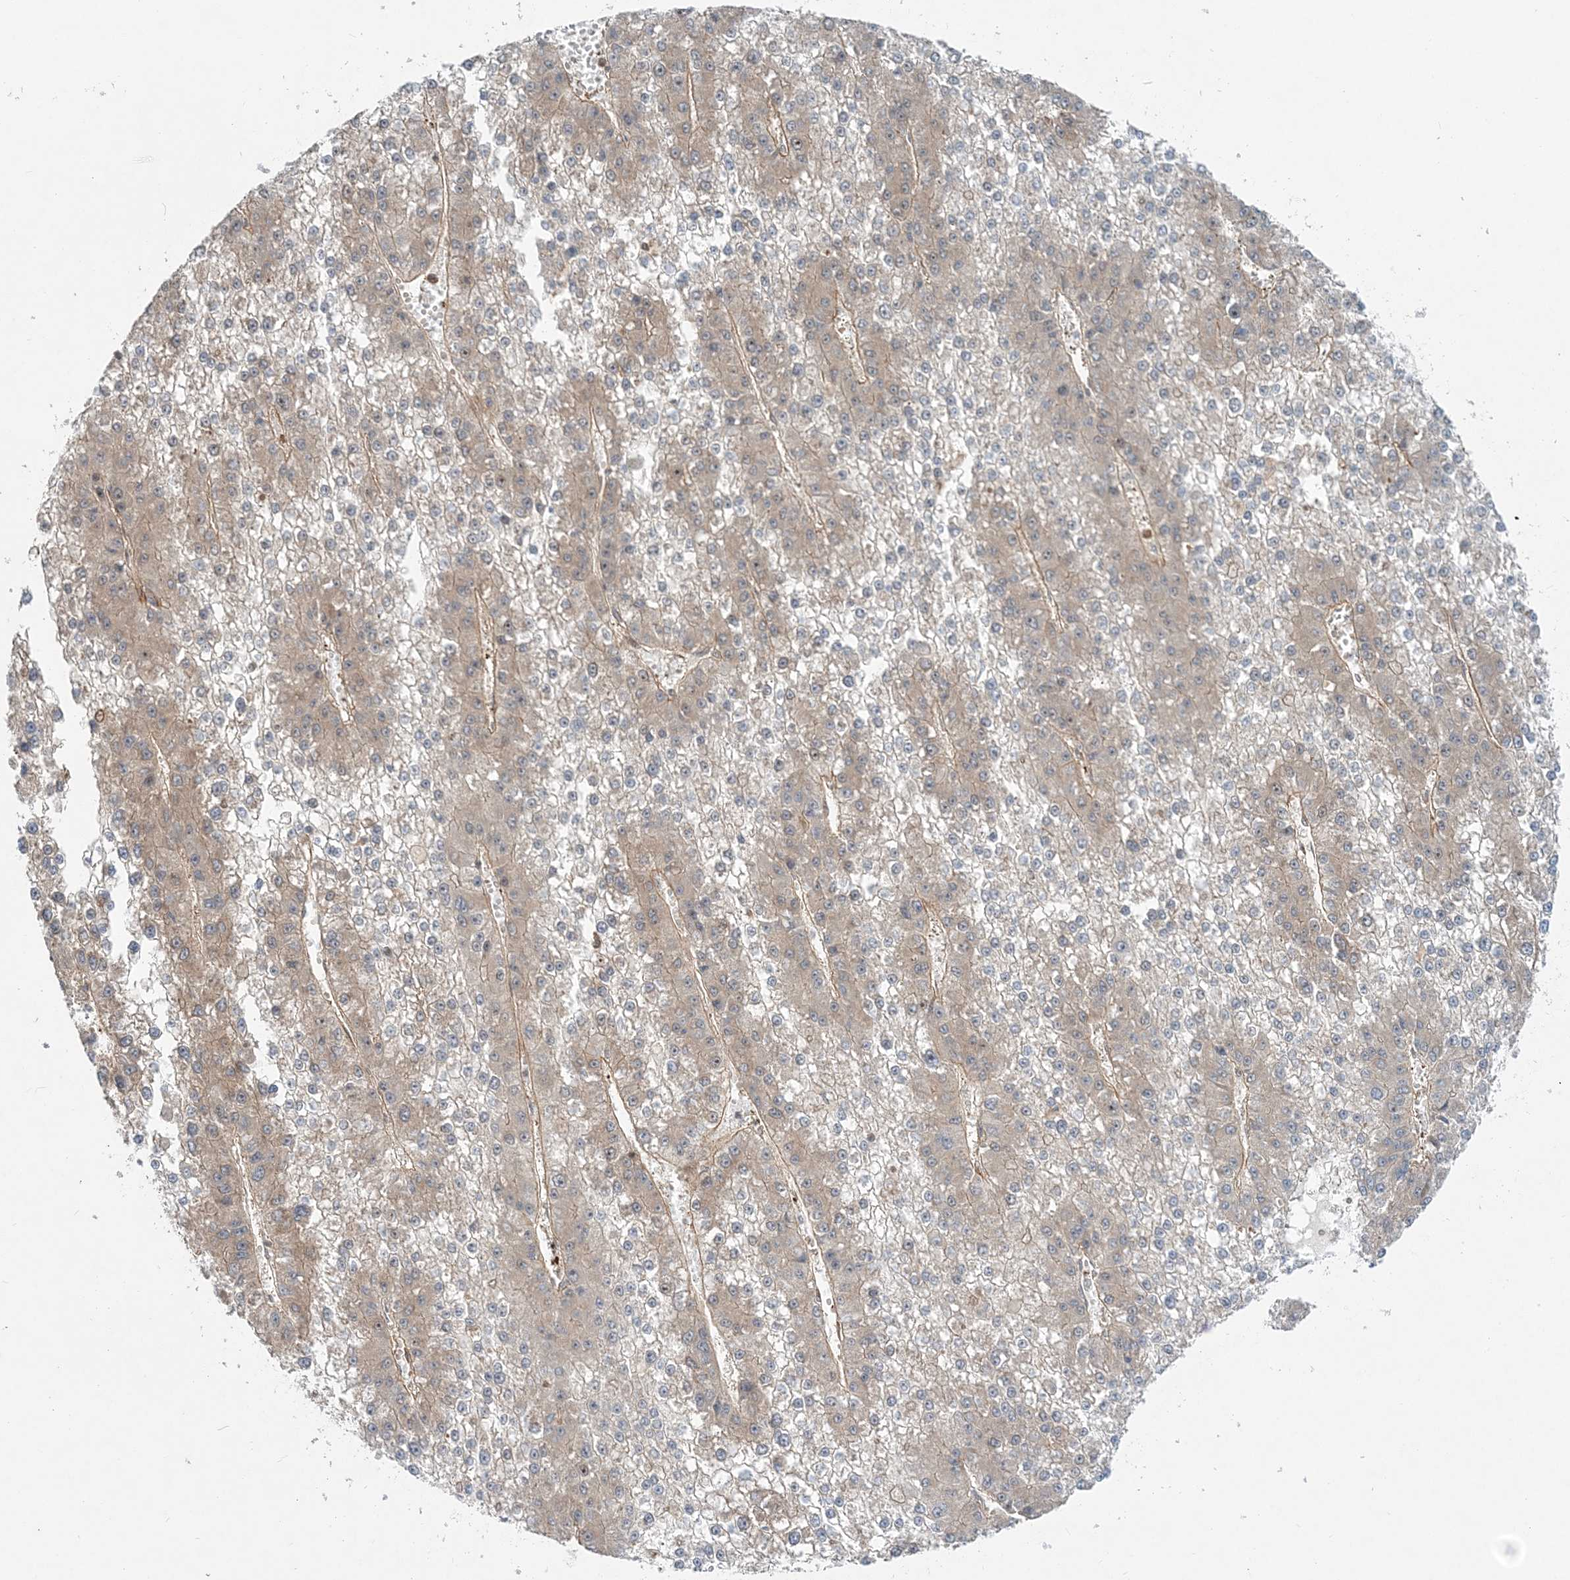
{"staining": {"intensity": "weak", "quantity": "25%-75%", "location": "cytoplasmic/membranous"}, "tissue": "liver cancer", "cell_type": "Tumor cells", "image_type": "cancer", "snomed": [{"axis": "morphology", "description": "Carcinoma, Hepatocellular, NOS"}, {"axis": "topography", "description": "Liver"}], "caption": "Liver cancer was stained to show a protein in brown. There is low levels of weak cytoplasmic/membranous positivity in about 25%-75% of tumor cells.", "gene": "GEMIN5", "patient": {"sex": "female", "age": 73}}